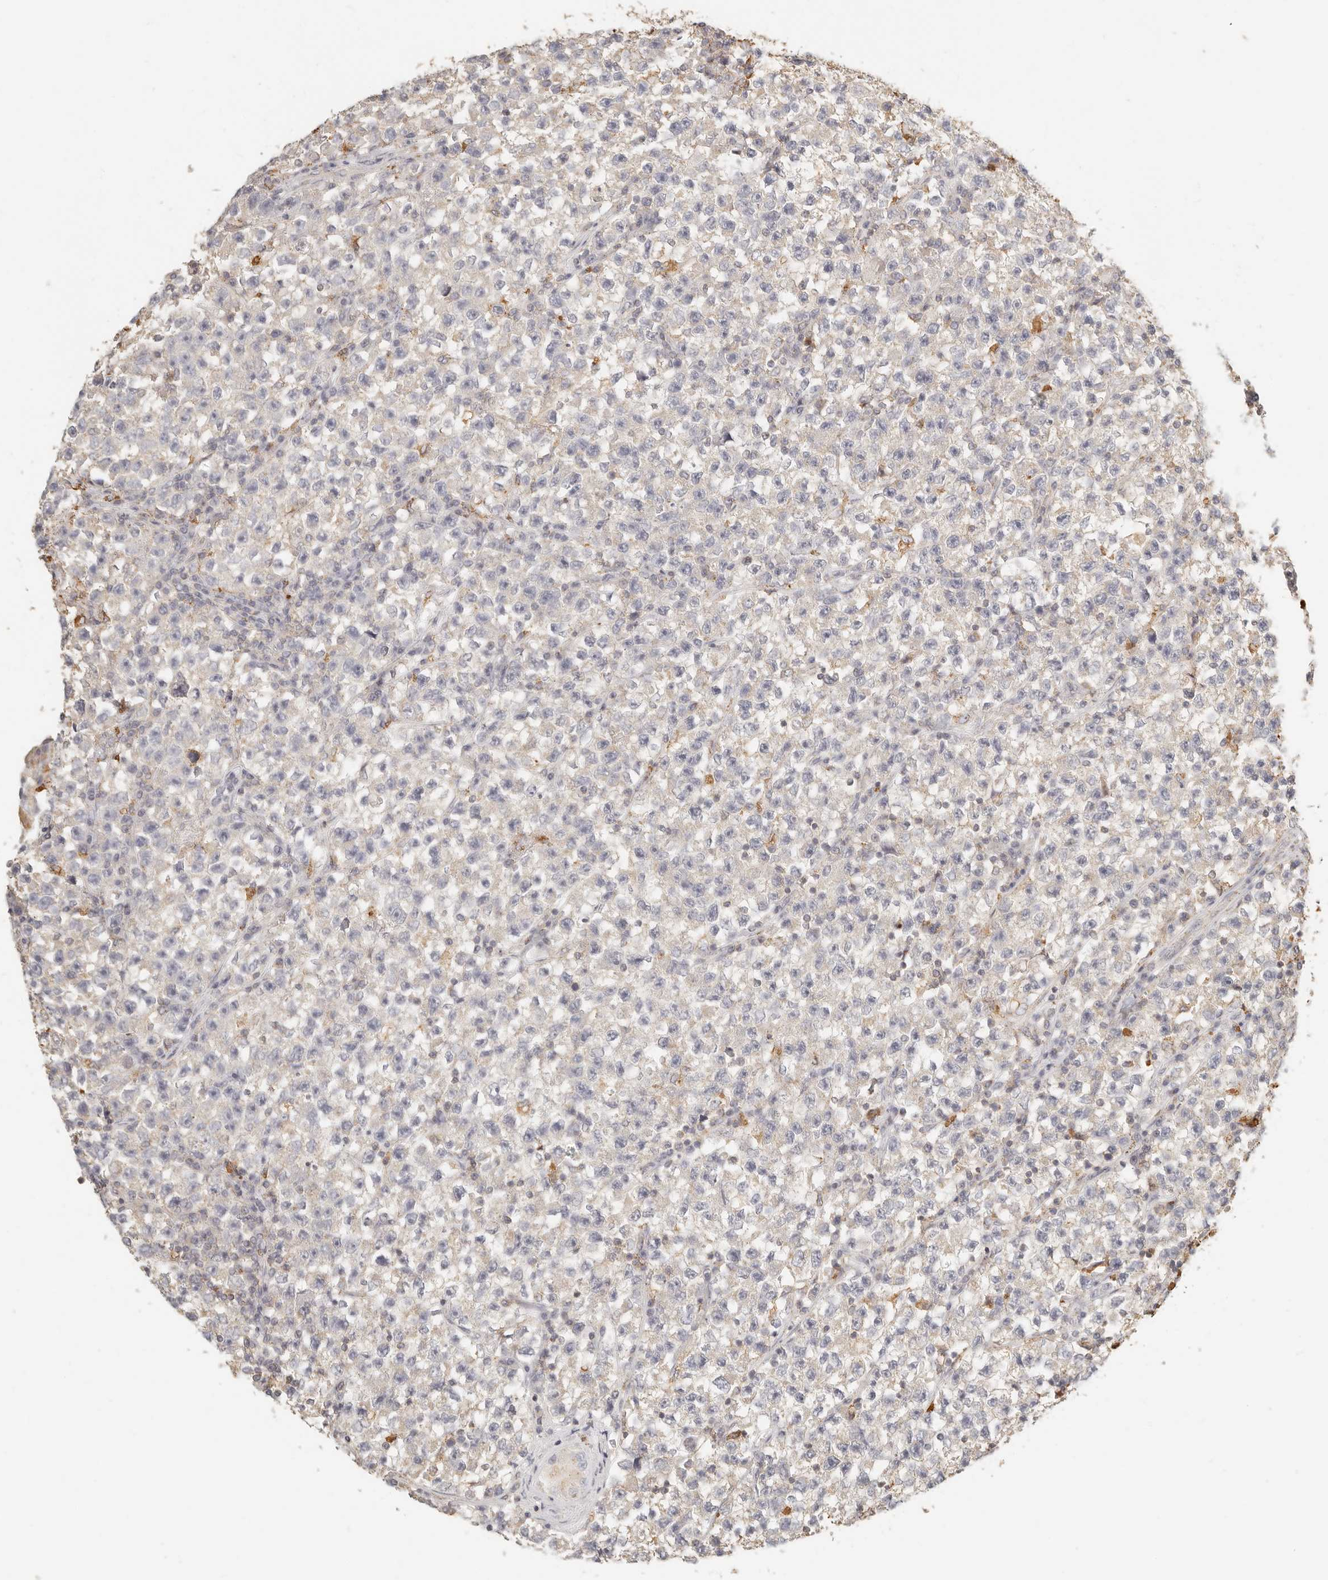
{"staining": {"intensity": "negative", "quantity": "none", "location": "none"}, "tissue": "testis cancer", "cell_type": "Tumor cells", "image_type": "cancer", "snomed": [{"axis": "morphology", "description": "Seminoma, NOS"}, {"axis": "topography", "description": "Testis"}], "caption": "This is an immunohistochemistry histopathology image of testis seminoma. There is no staining in tumor cells.", "gene": "CNMD", "patient": {"sex": "male", "age": 22}}